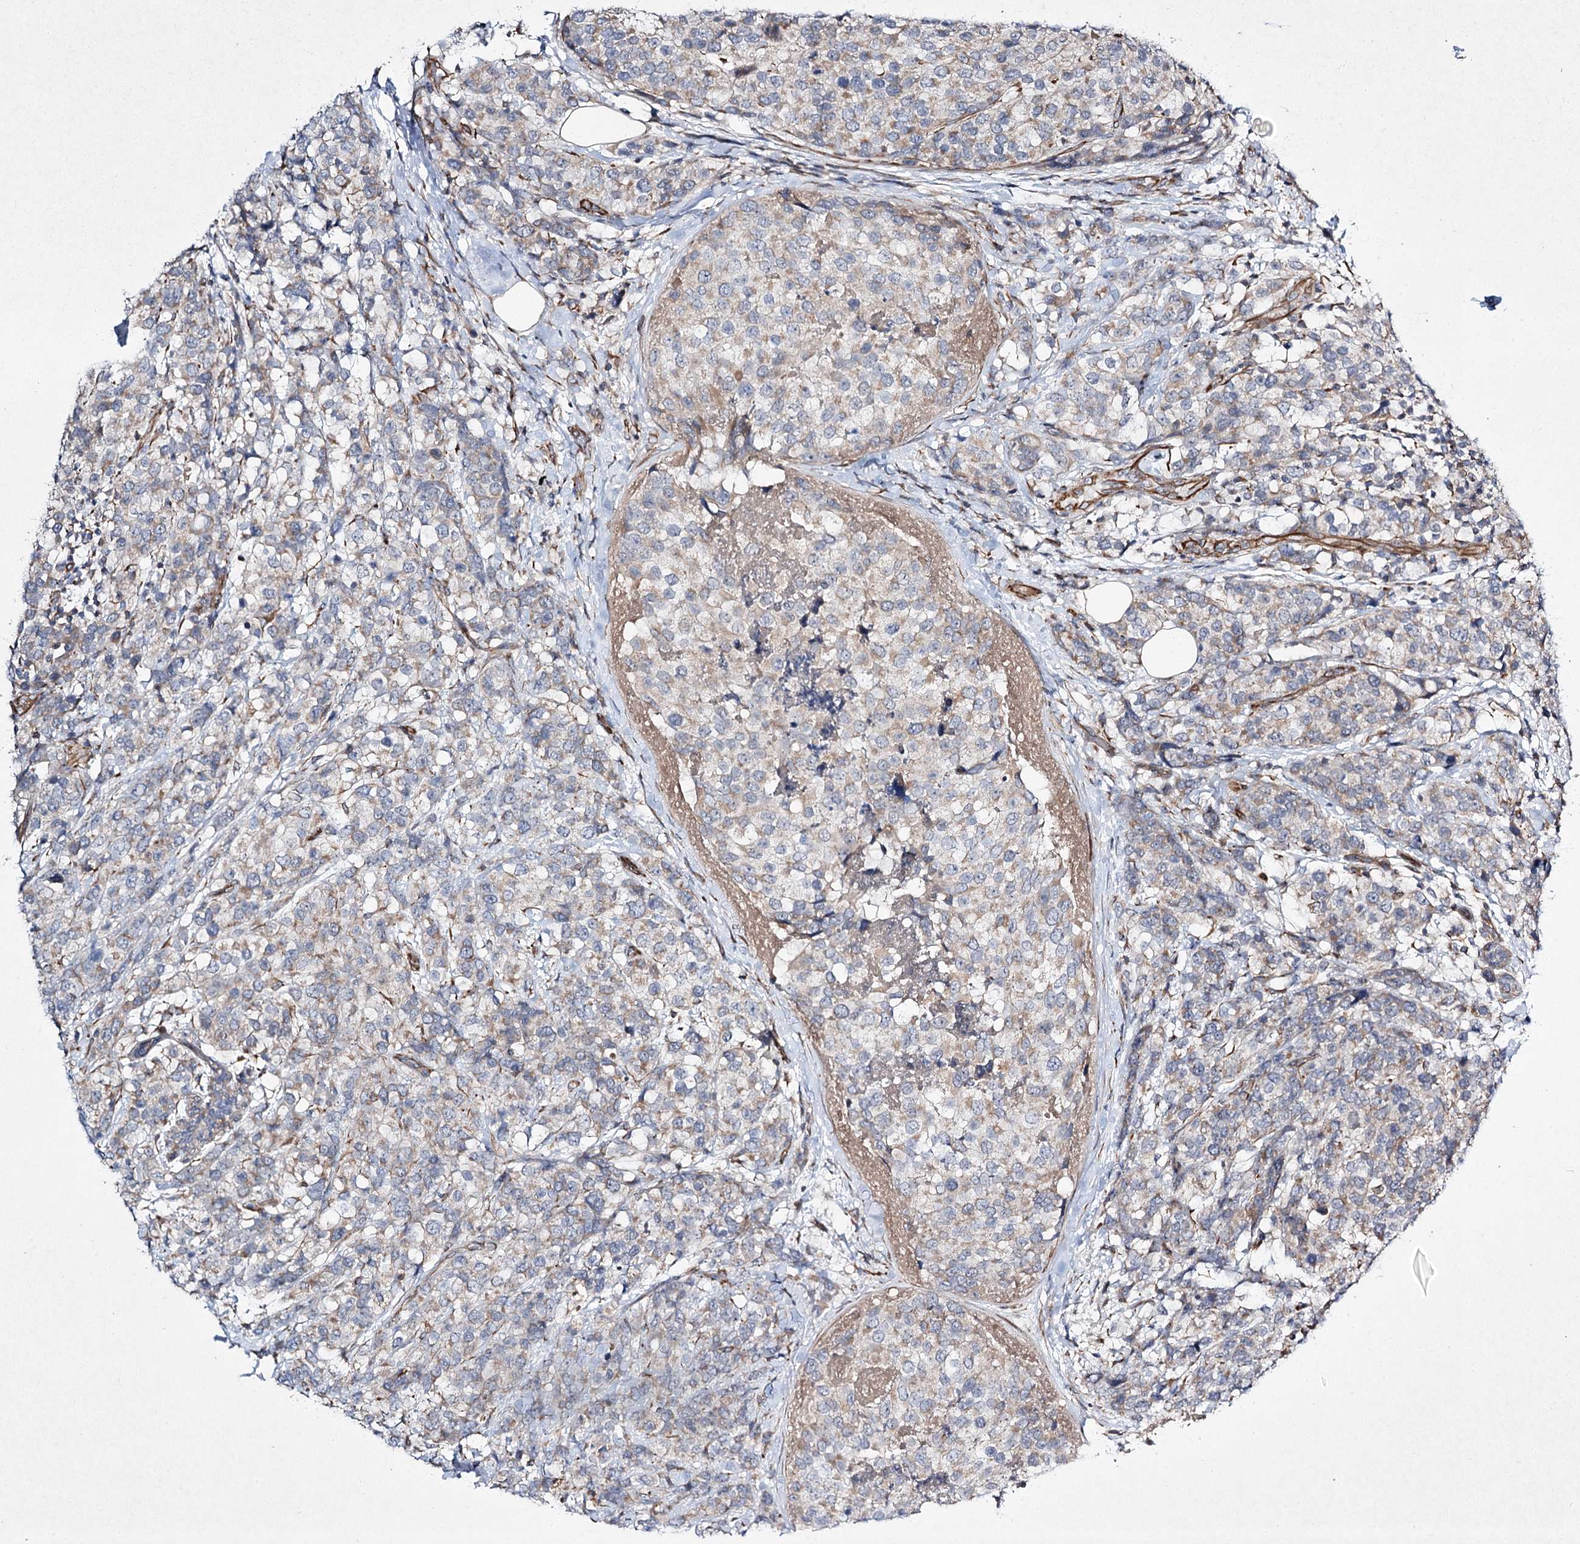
{"staining": {"intensity": "weak", "quantity": "<25%", "location": "cytoplasmic/membranous"}, "tissue": "breast cancer", "cell_type": "Tumor cells", "image_type": "cancer", "snomed": [{"axis": "morphology", "description": "Lobular carcinoma"}, {"axis": "topography", "description": "Breast"}], "caption": "Breast lobular carcinoma was stained to show a protein in brown. There is no significant staining in tumor cells.", "gene": "KIAA0825", "patient": {"sex": "female", "age": 59}}